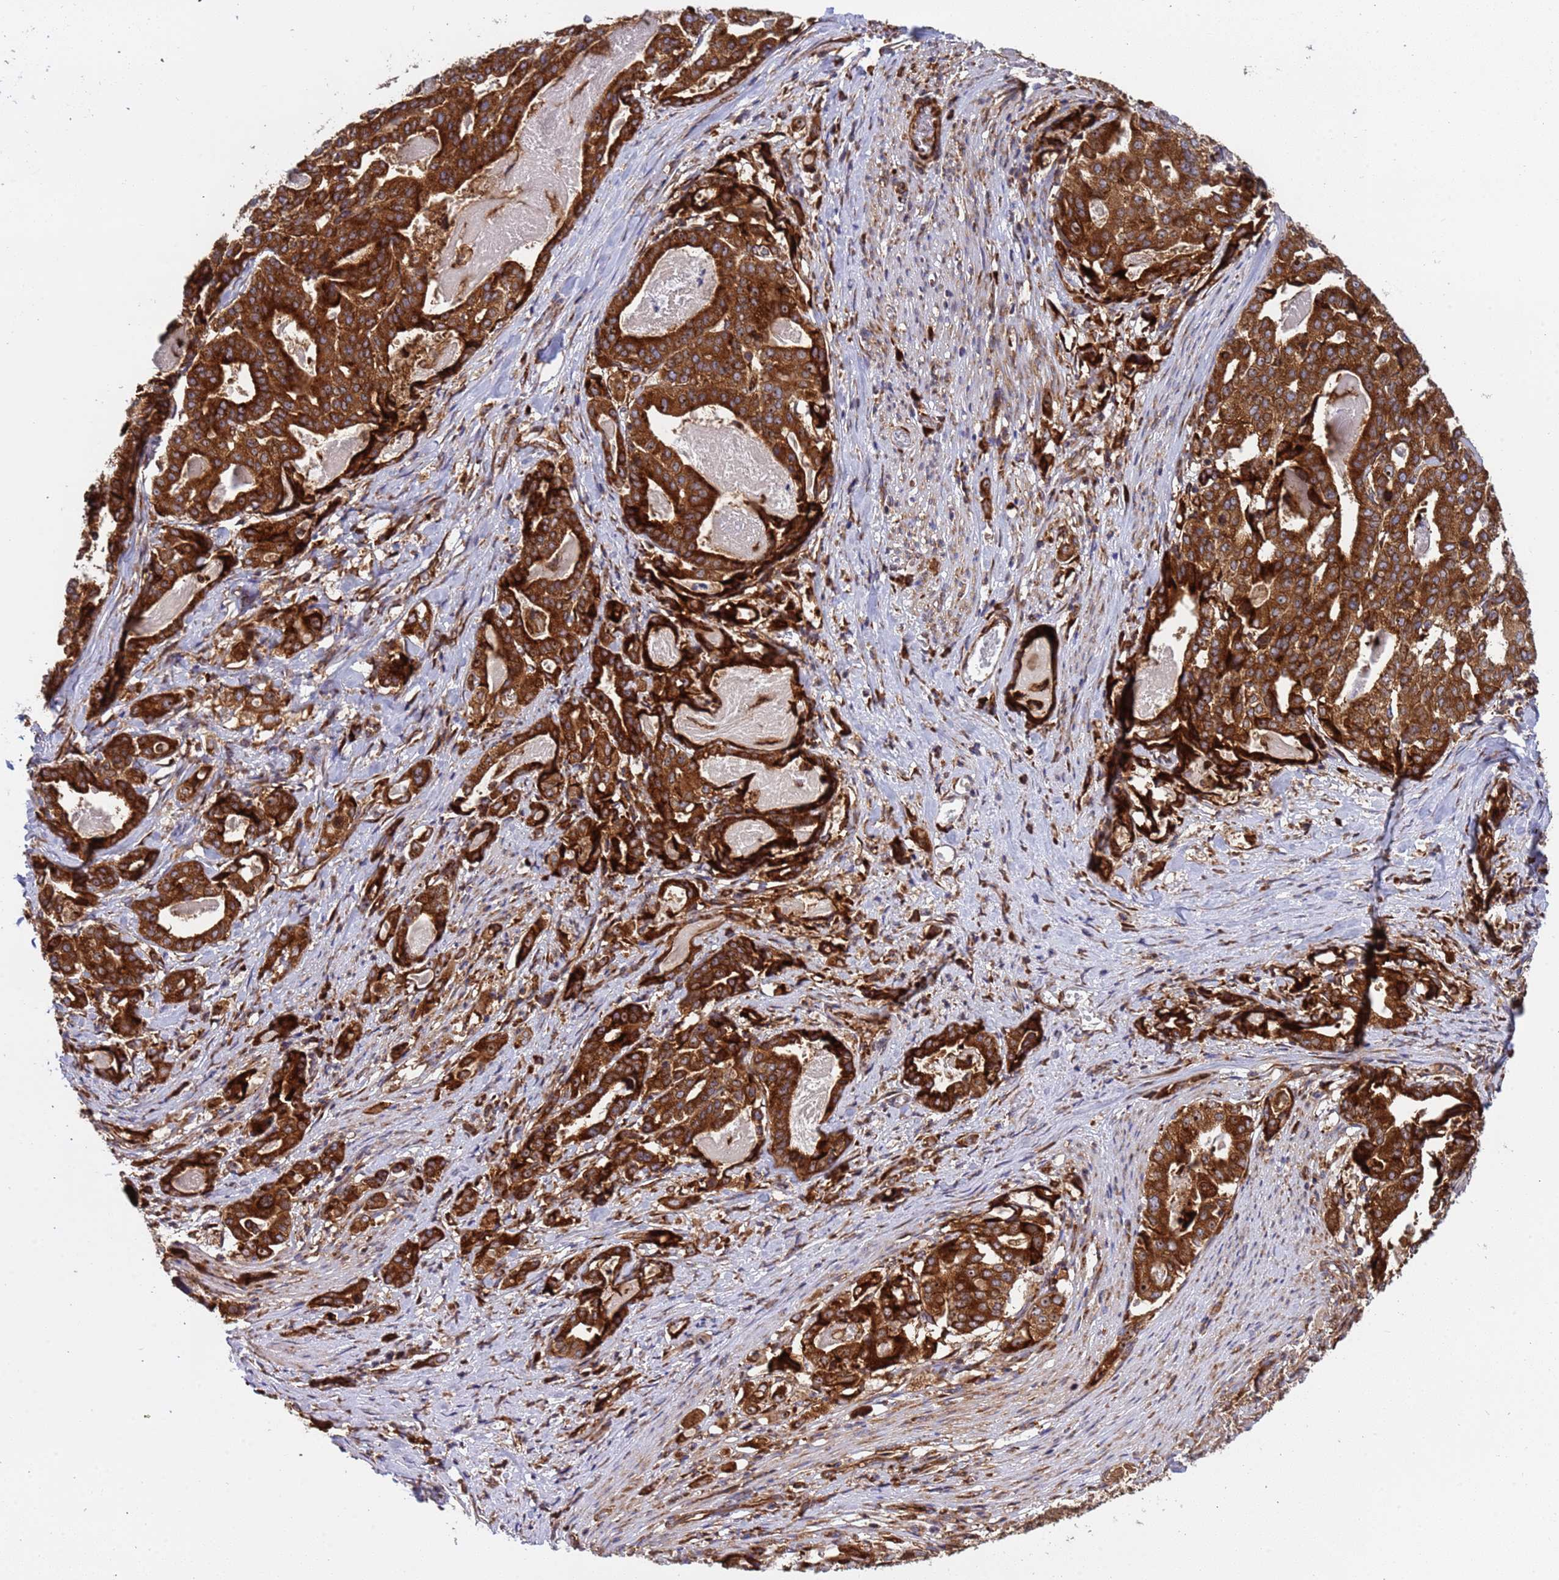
{"staining": {"intensity": "strong", "quantity": ">75%", "location": "cytoplasmic/membranous"}, "tissue": "stomach cancer", "cell_type": "Tumor cells", "image_type": "cancer", "snomed": [{"axis": "morphology", "description": "Adenocarcinoma, NOS"}, {"axis": "topography", "description": "Stomach"}], "caption": "Stomach cancer (adenocarcinoma) stained with a protein marker shows strong staining in tumor cells.", "gene": "RPL36", "patient": {"sex": "male", "age": 48}}